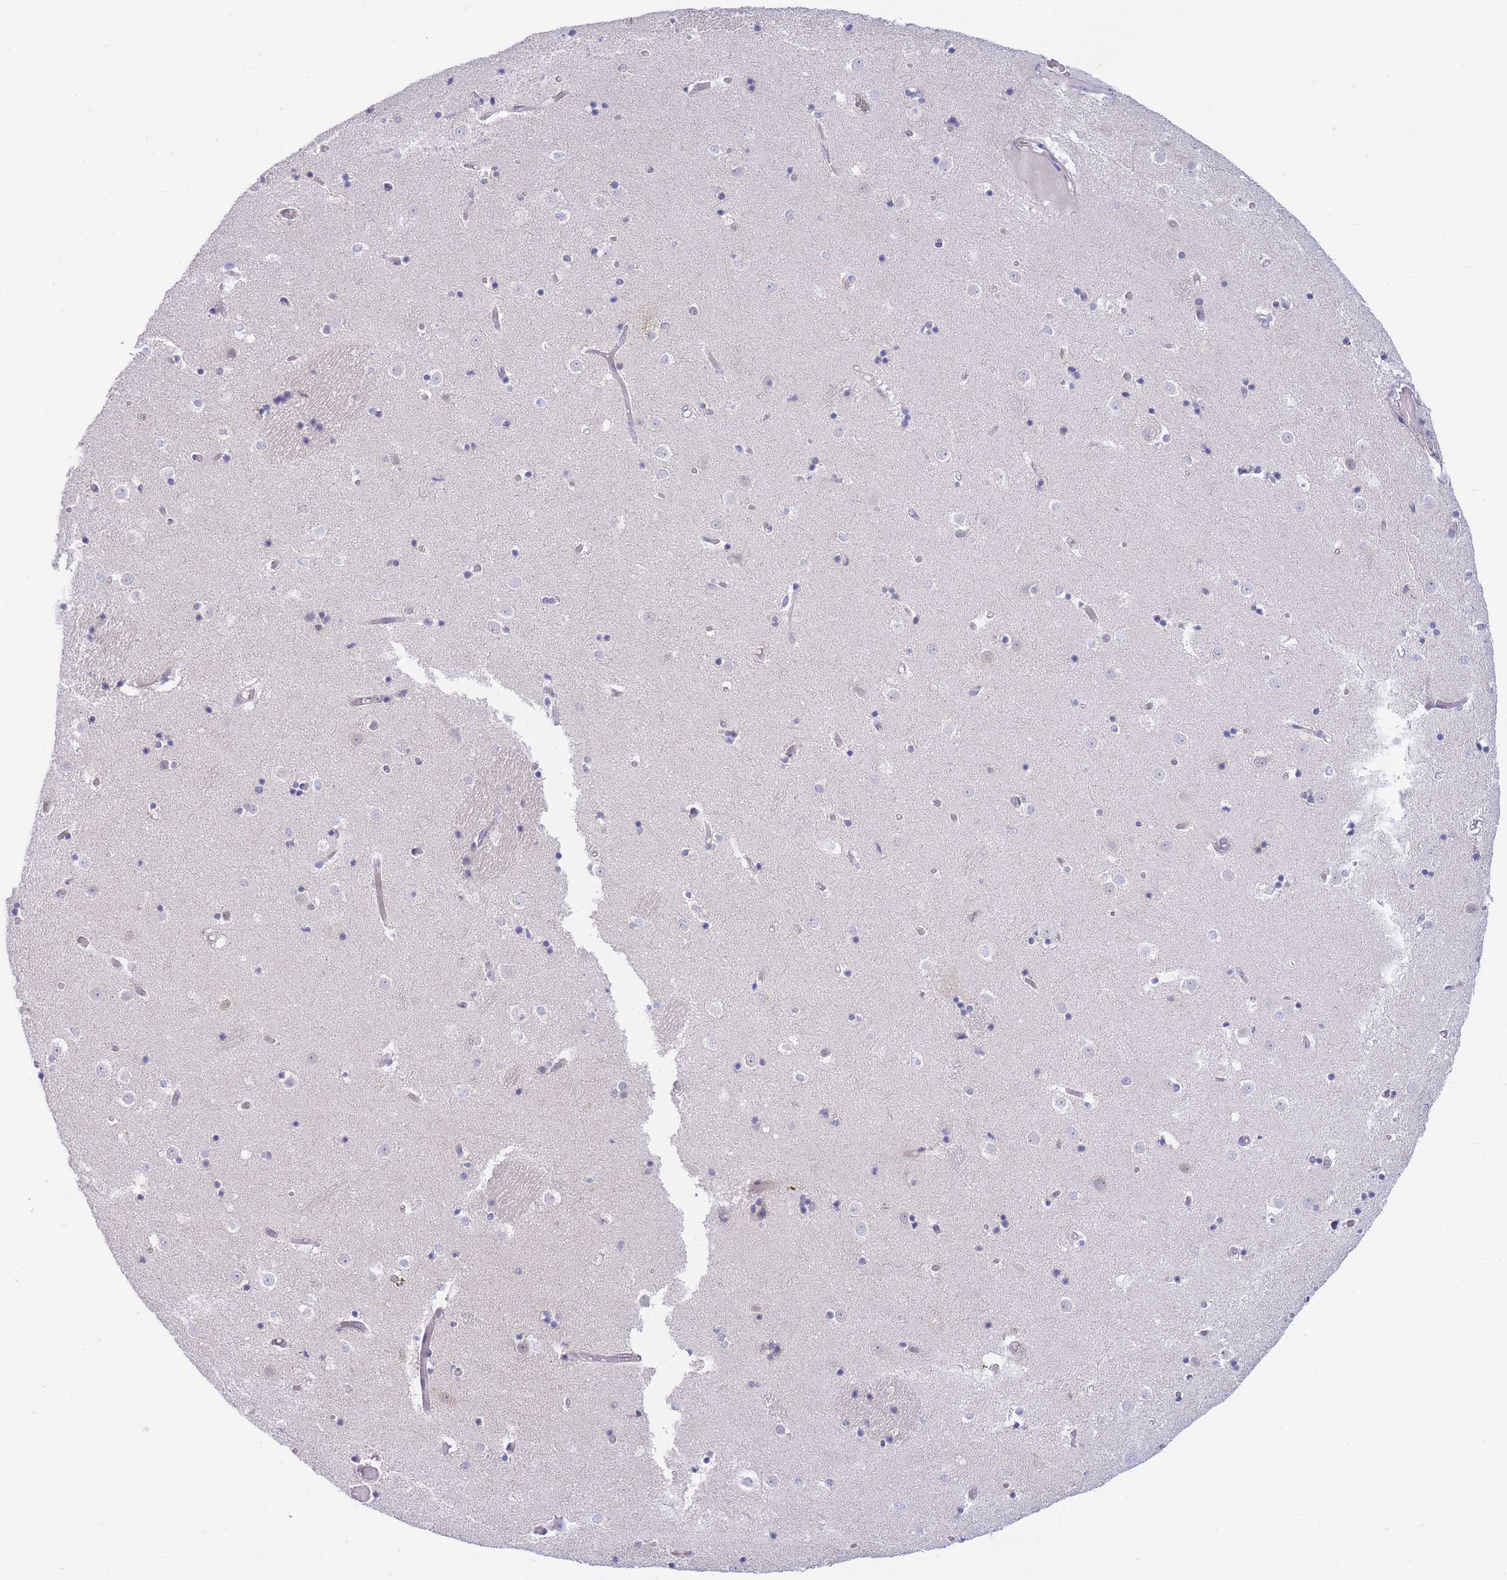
{"staining": {"intensity": "negative", "quantity": "none", "location": "none"}, "tissue": "caudate", "cell_type": "Glial cells", "image_type": "normal", "snomed": [{"axis": "morphology", "description": "Normal tissue, NOS"}, {"axis": "topography", "description": "Lateral ventricle wall"}], "caption": "Immunohistochemical staining of benign human caudate demonstrates no significant staining in glial cells.", "gene": "SUGT1", "patient": {"sex": "female", "age": 52}}